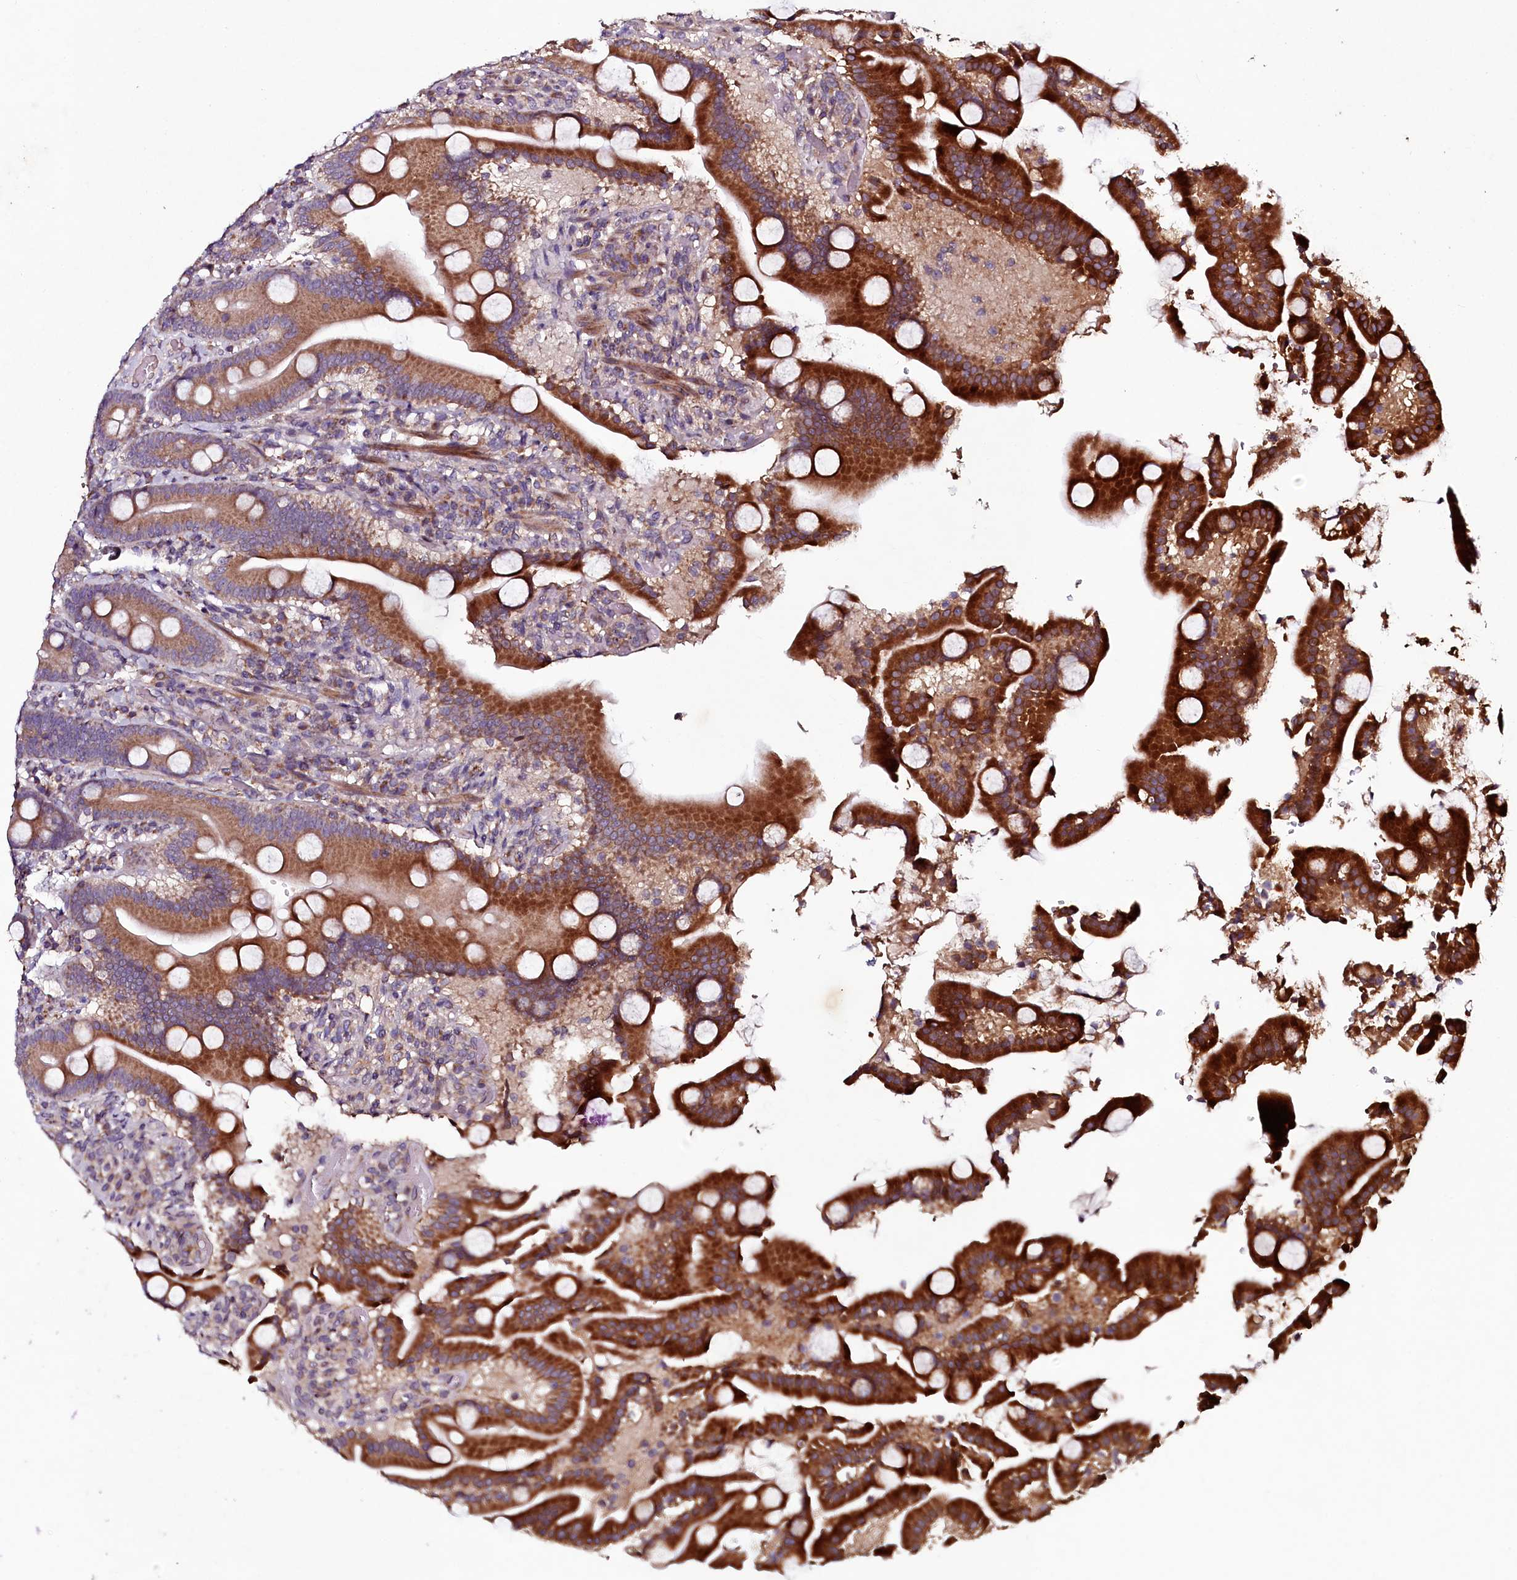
{"staining": {"intensity": "strong", "quantity": ">75%", "location": "cytoplasmic/membranous"}, "tissue": "duodenum", "cell_type": "Glandular cells", "image_type": "normal", "snomed": [{"axis": "morphology", "description": "Normal tissue, NOS"}, {"axis": "topography", "description": "Duodenum"}], "caption": "A micrograph of duodenum stained for a protein reveals strong cytoplasmic/membranous brown staining in glandular cells.", "gene": "SEC24C", "patient": {"sex": "male", "age": 55}}